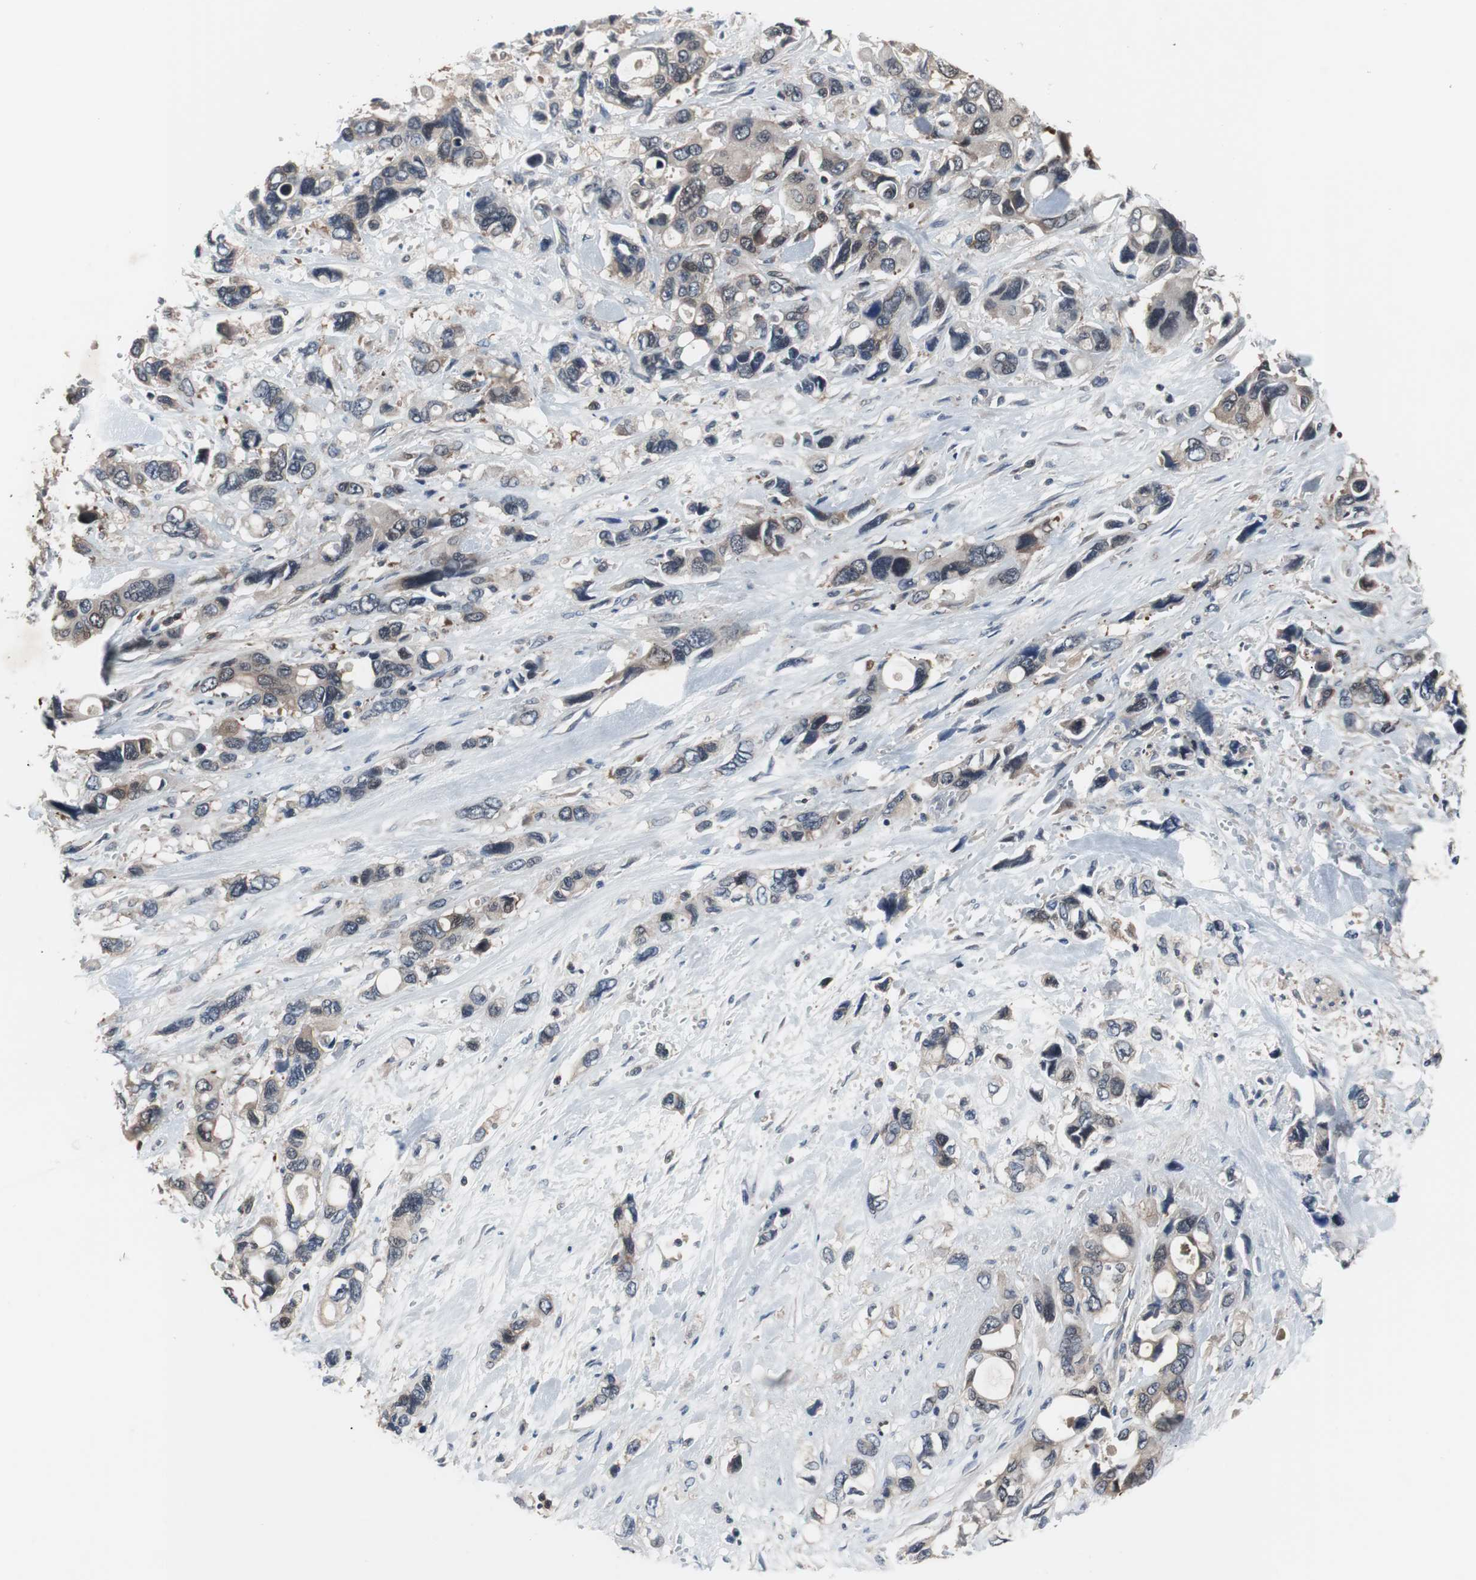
{"staining": {"intensity": "weak", "quantity": ">75%", "location": "cytoplasmic/membranous"}, "tissue": "pancreatic cancer", "cell_type": "Tumor cells", "image_type": "cancer", "snomed": [{"axis": "morphology", "description": "Adenocarcinoma, NOS"}, {"axis": "topography", "description": "Pancreas"}], "caption": "High-magnification brightfield microscopy of pancreatic adenocarcinoma stained with DAB (brown) and counterstained with hematoxylin (blue). tumor cells exhibit weak cytoplasmic/membranous expression is seen in about>75% of cells.", "gene": "PAK1", "patient": {"sex": "male", "age": 46}}